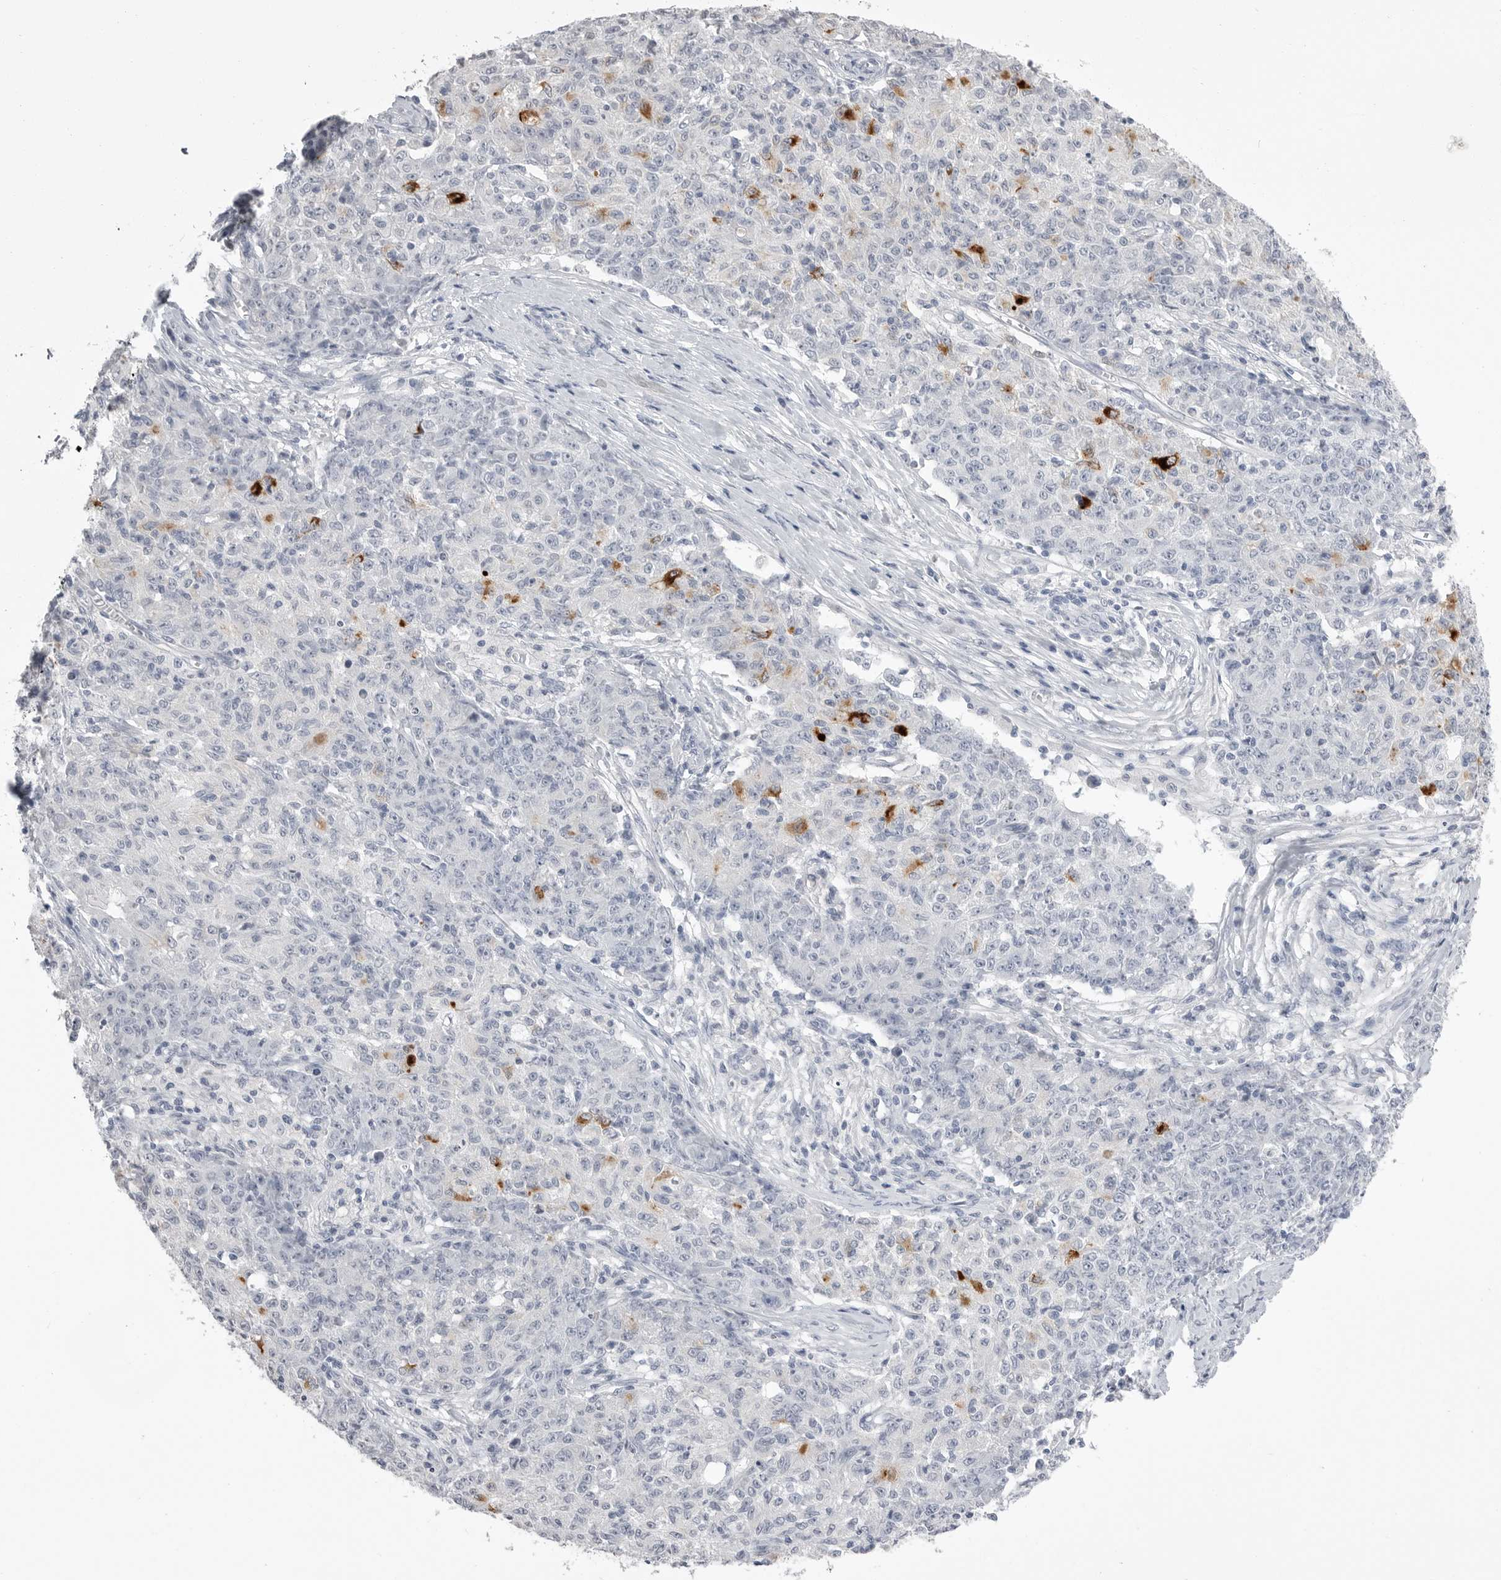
{"staining": {"intensity": "negative", "quantity": "none", "location": "none"}, "tissue": "ovarian cancer", "cell_type": "Tumor cells", "image_type": "cancer", "snomed": [{"axis": "morphology", "description": "Carcinoma, endometroid"}, {"axis": "topography", "description": "Ovary"}], "caption": "Protein analysis of ovarian cancer reveals no significant positivity in tumor cells.", "gene": "CPB1", "patient": {"sex": "female", "age": 42}}